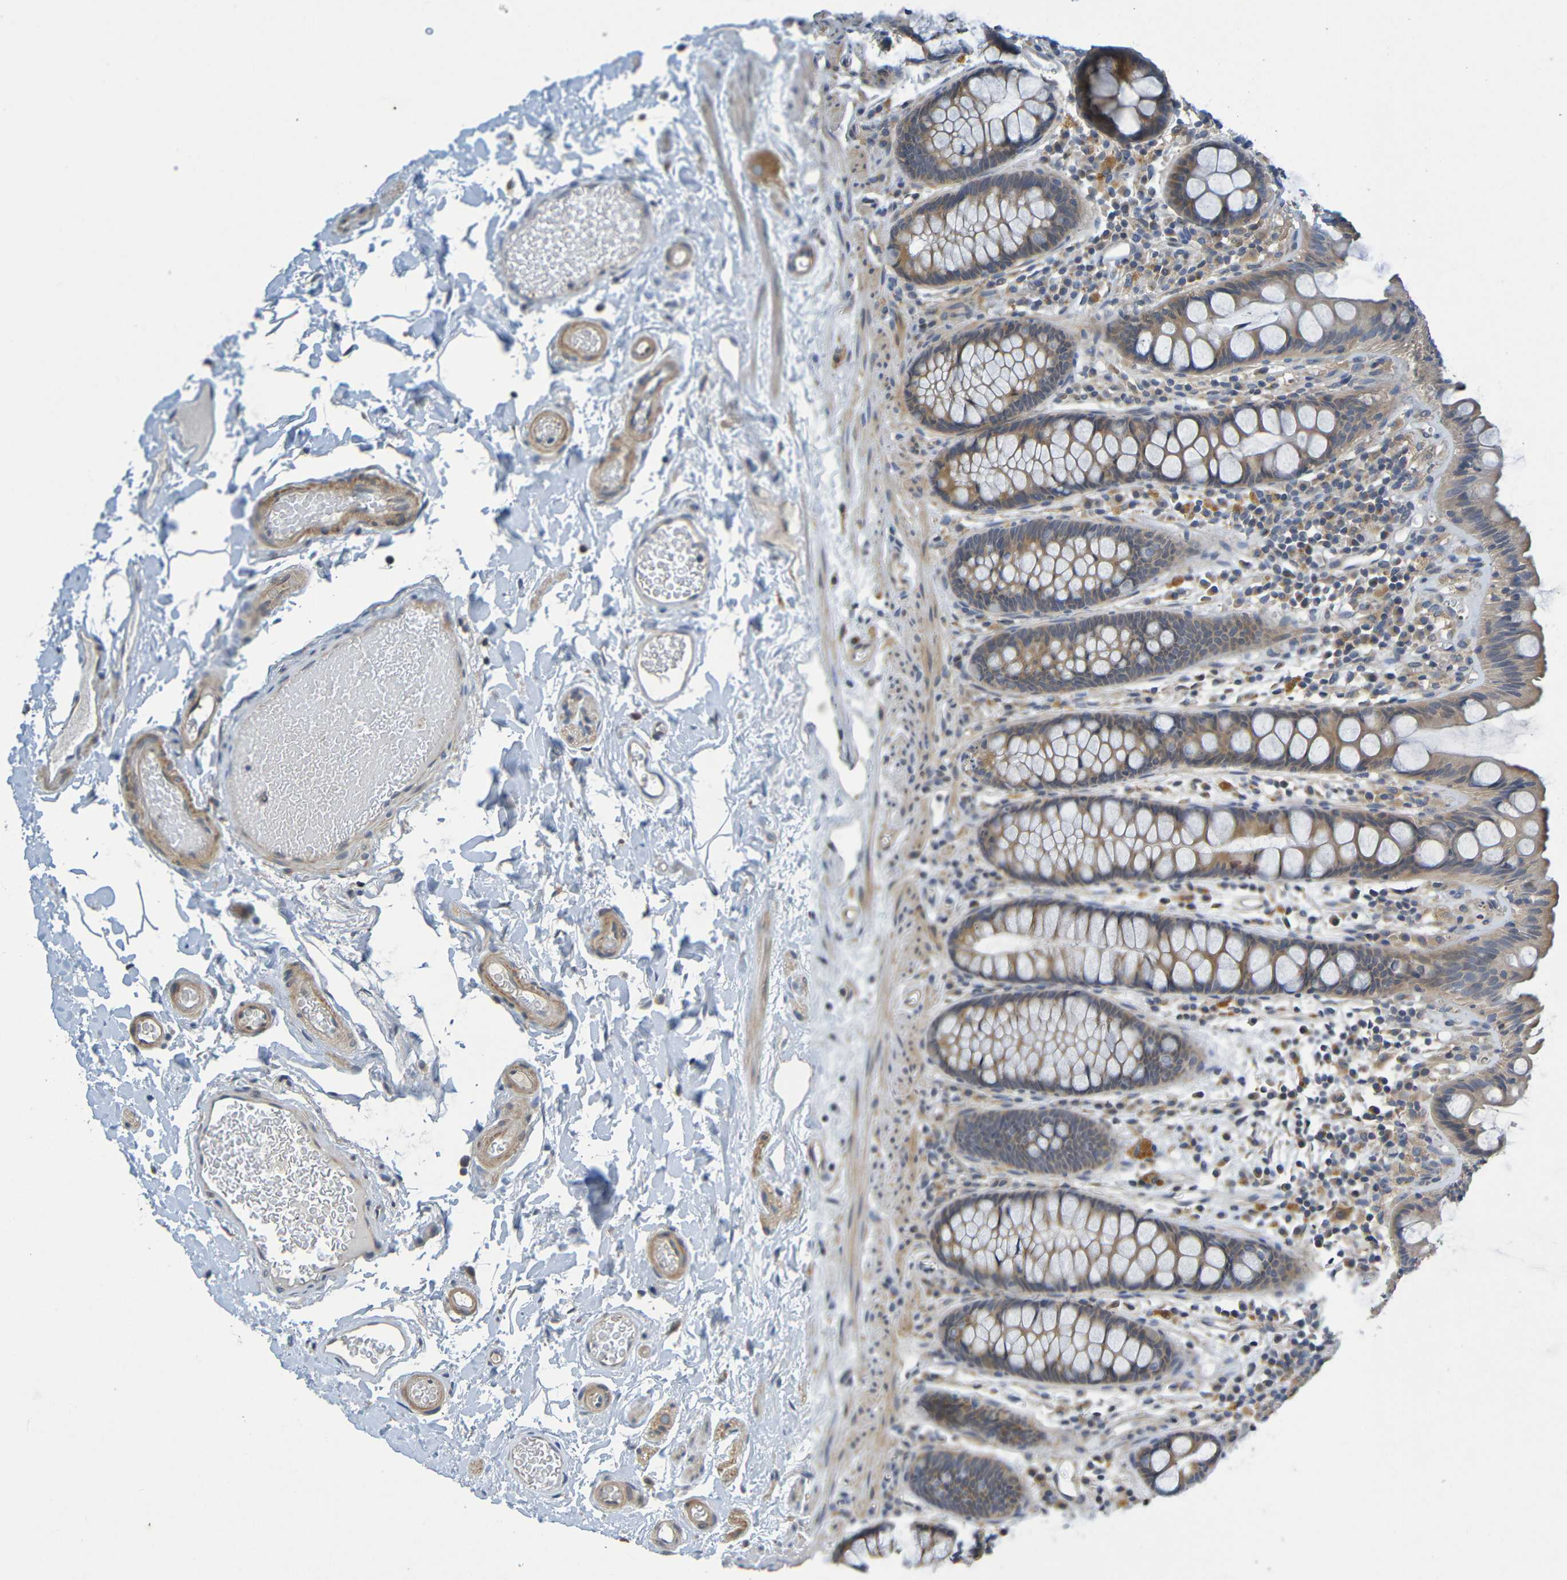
{"staining": {"intensity": "moderate", "quantity": ">75%", "location": "cytoplasmic/membranous"}, "tissue": "colon", "cell_type": "Endothelial cells", "image_type": "normal", "snomed": [{"axis": "morphology", "description": "Normal tissue, NOS"}, {"axis": "topography", "description": "Colon"}], "caption": "Normal colon reveals moderate cytoplasmic/membranous expression in approximately >75% of endothelial cells.", "gene": "CYP4F2", "patient": {"sex": "female", "age": 80}}